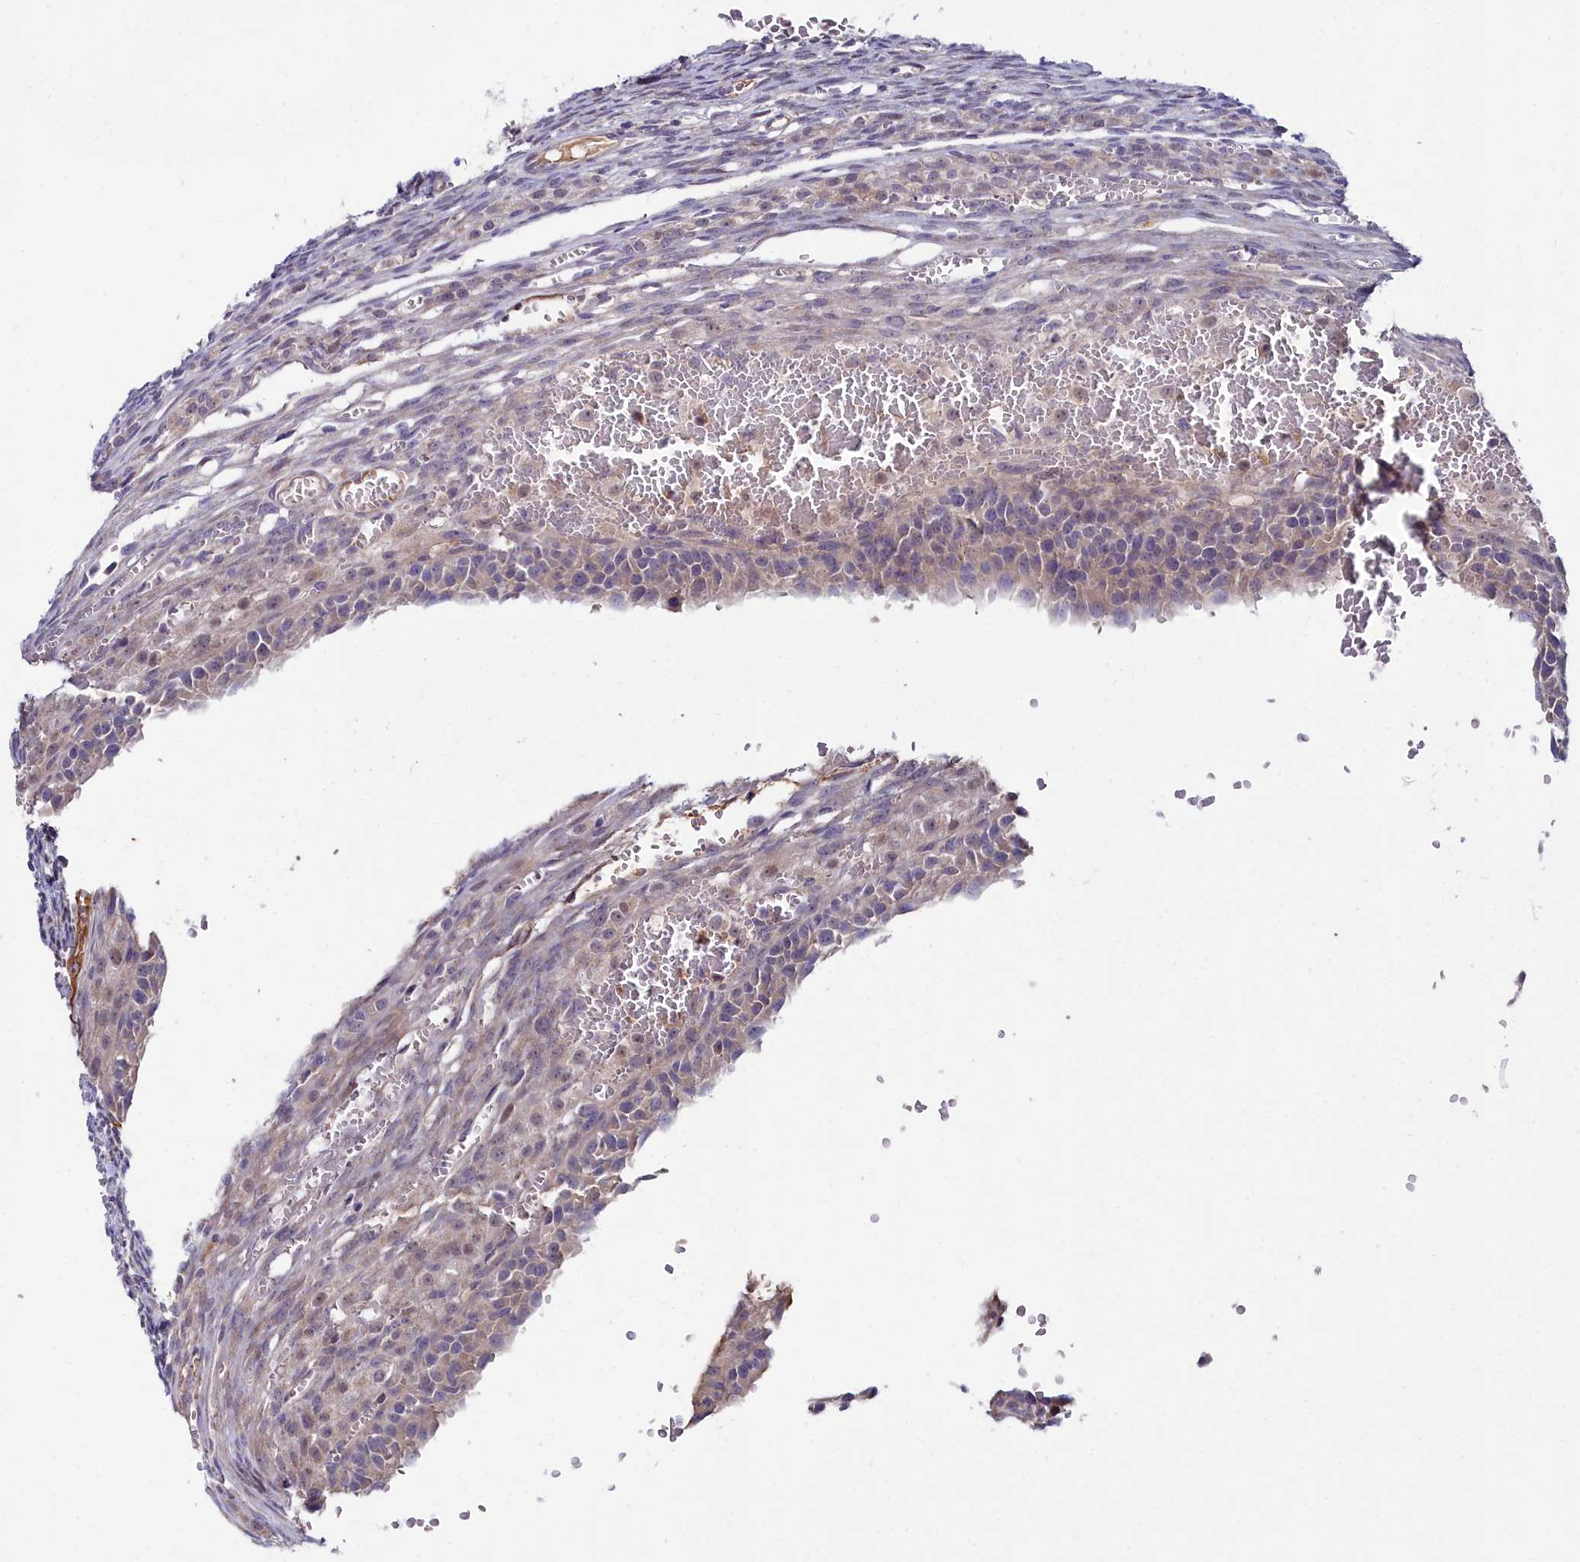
{"staining": {"intensity": "negative", "quantity": "none", "location": "none"}, "tissue": "ovary", "cell_type": "Follicle cells", "image_type": "normal", "snomed": [{"axis": "morphology", "description": "Normal tissue, NOS"}, {"axis": "topography", "description": "Ovary"}], "caption": "DAB immunohistochemical staining of benign ovary reveals no significant staining in follicle cells.", "gene": "KCTD18", "patient": {"sex": "female", "age": 39}}